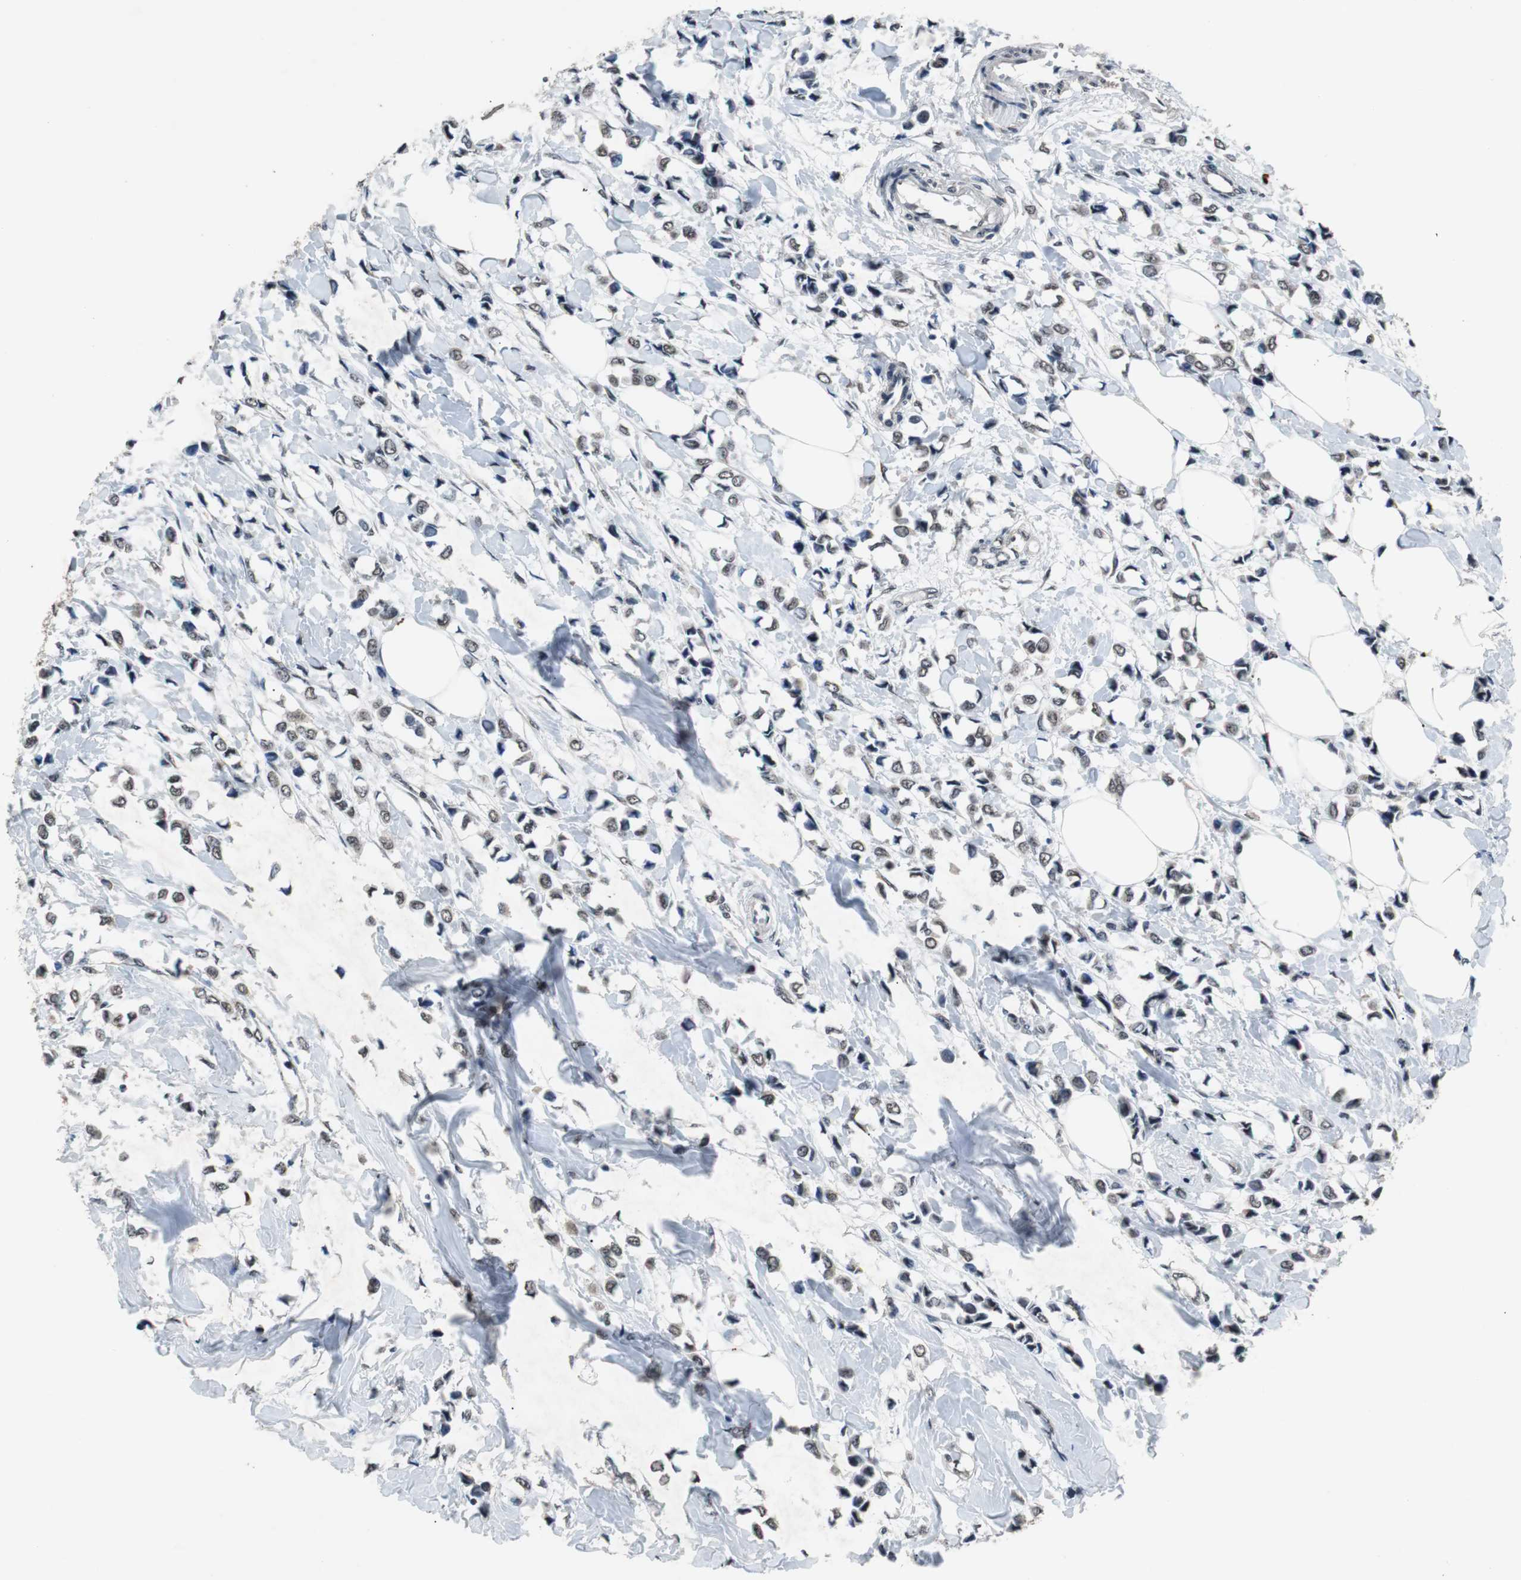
{"staining": {"intensity": "weak", "quantity": "<25%", "location": "nuclear"}, "tissue": "breast cancer", "cell_type": "Tumor cells", "image_type": "cancer", "snomed": [{"axis": "morphology", "description": "Lobular carcinoma"}, {"axis": "topography", "description": "Breast"}], "caption": "A micrograph of breast lobular carcinoma stained for a protein demonstrates no brown staining in tumor cells.", "gene": "USP28", "patient": {"sex": "female", "age": 51}}